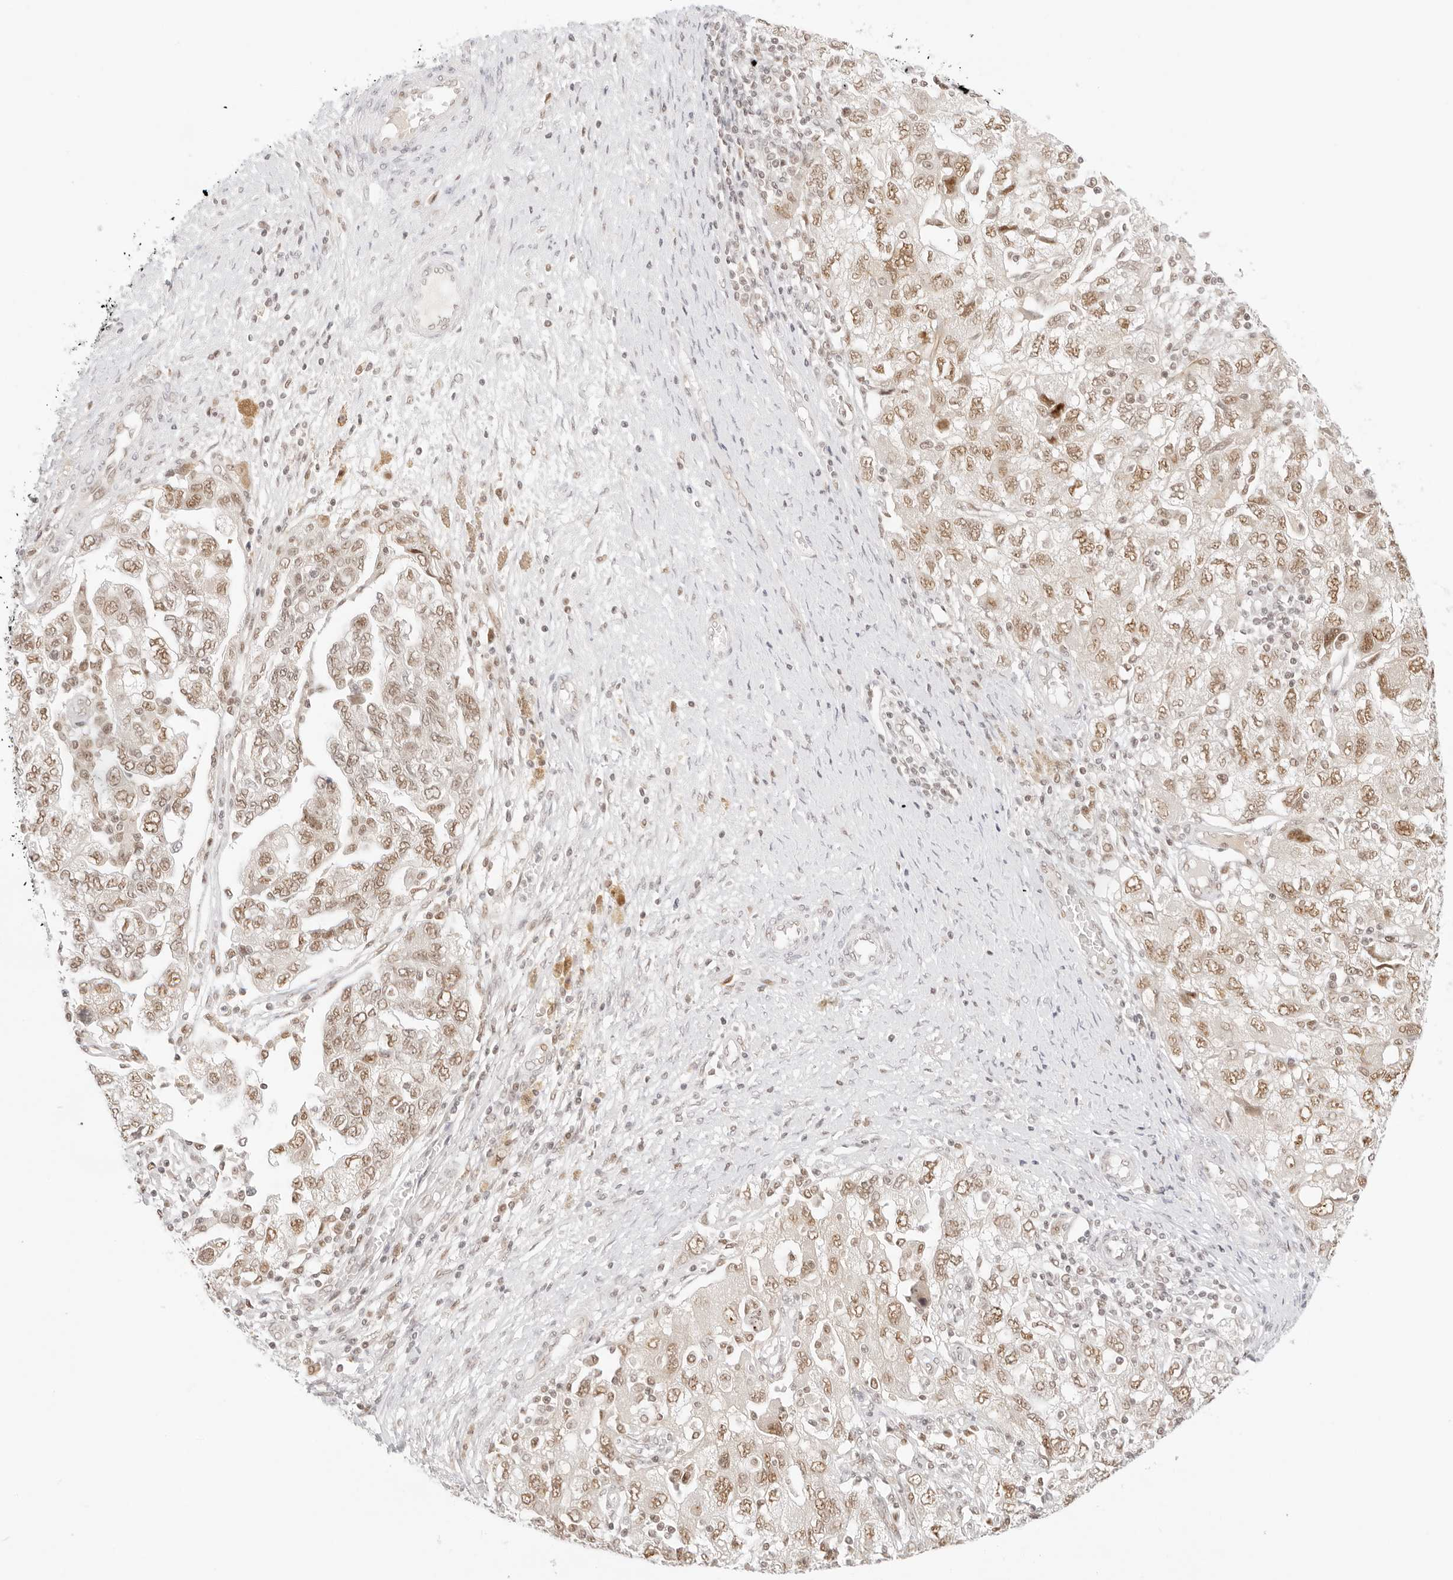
{"staining": {"intensity": "moderate", "quantity": ">75%", "location": "nuclear"}, "tissue": "ovarian cancer", "cell_type": "Tumor cells", "image_type": "cancer", "snomed": [{"axis": "morphology", "description": "Carcinoma, NOS"}, {"axis": "morphology", "description": "Cystadenocarcinoma, serous, NOS"}, {"axis": "topography", "description": "Ovary"}], "caption": "This is an image of immunohistochemistry (IHC) staining of ovarian carcinoma, which shows moderate expression in the nuclear of tumor cells.", "gene": "ITGA6", "patient": {"sex": "female", "age": 69}}